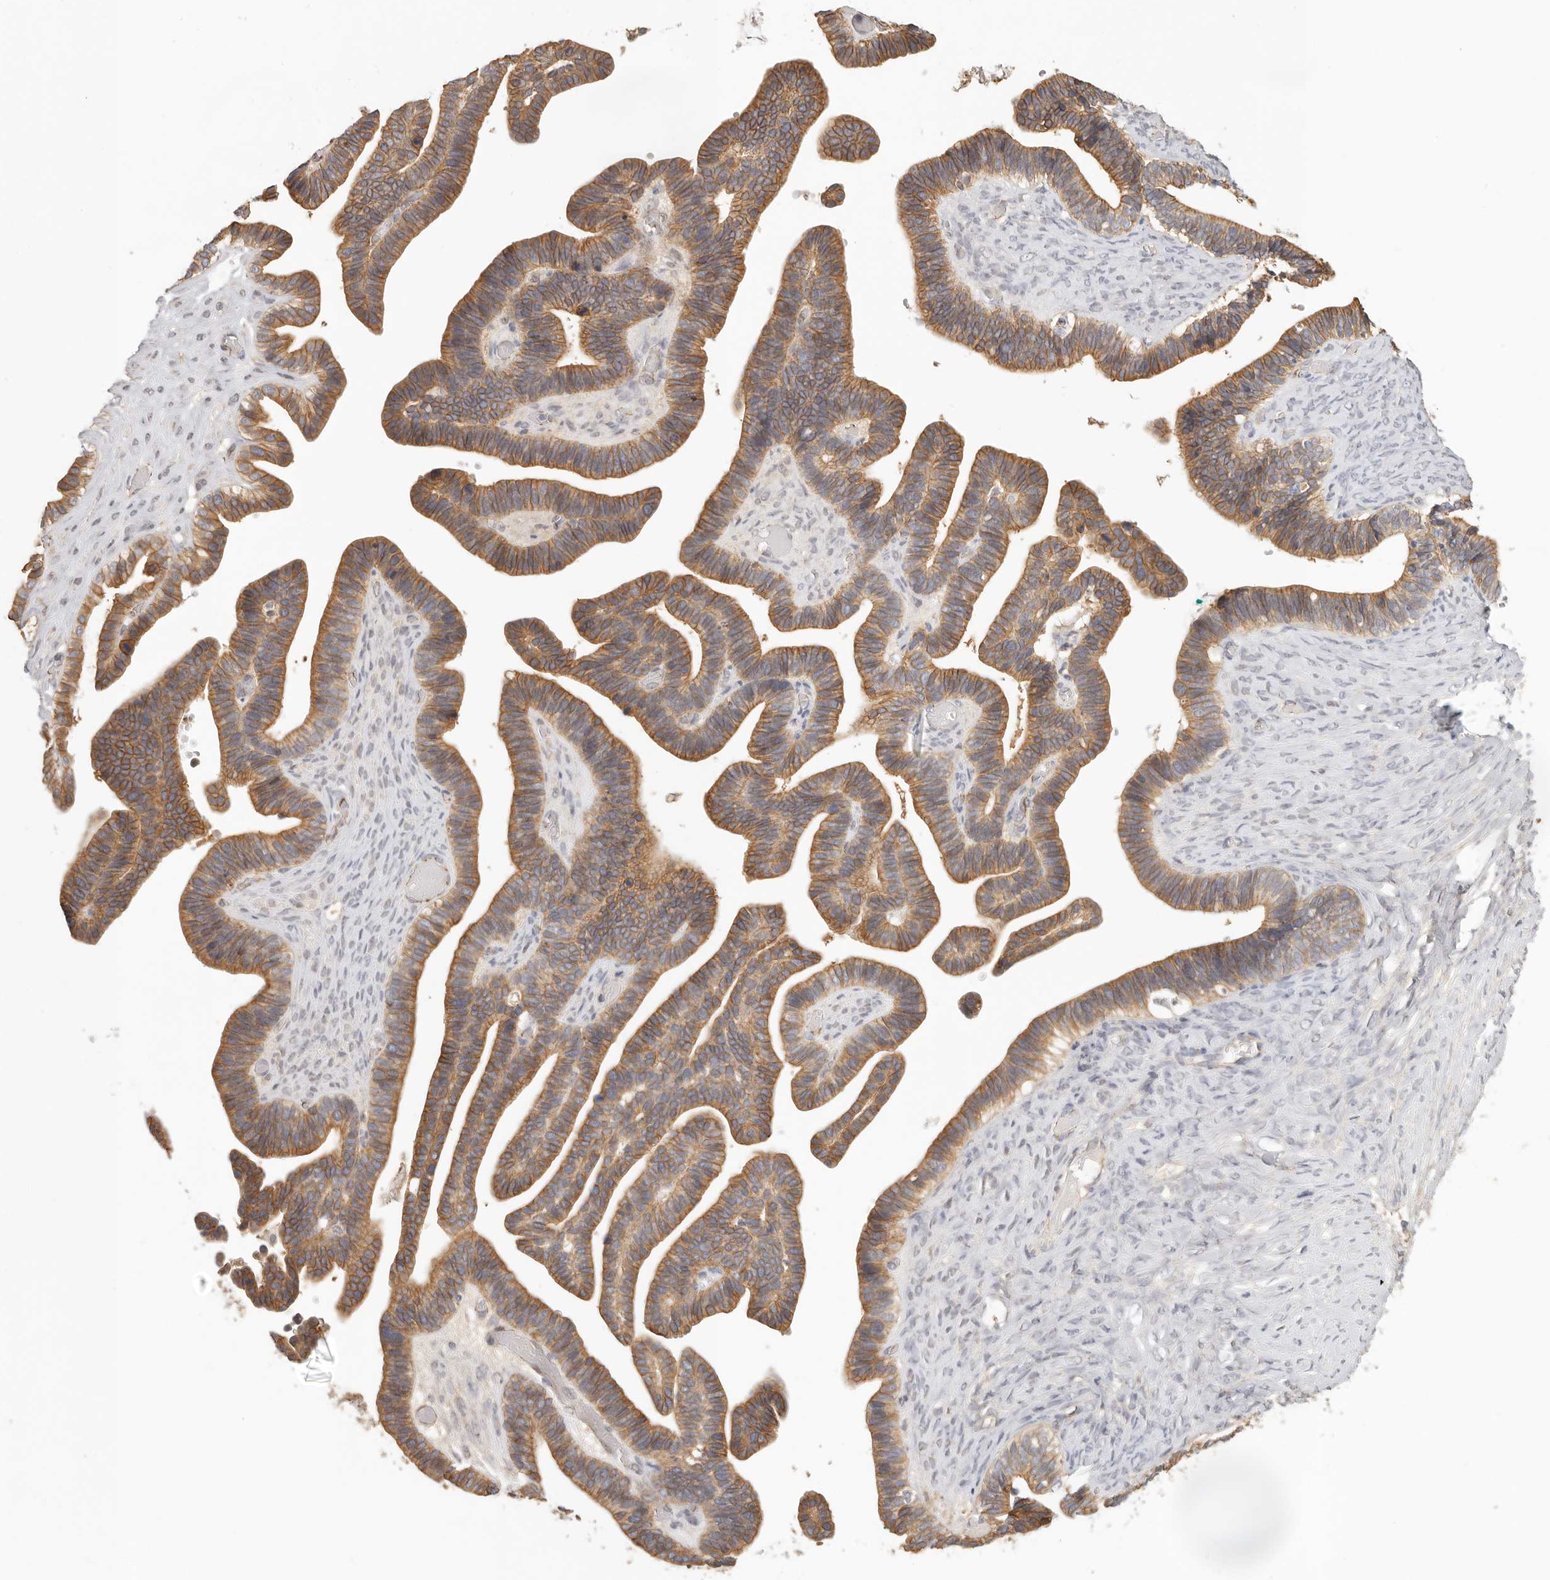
{"staining": {"intensity": "moderate", "quantity": ">75%", "location": "cytoplasmic/membranous"}, "tissue": "ovarian cancer", "cell_type": "Tumor cells", "image_type": "cancer", "snomed": [{"axis": "morphology", "description": "Cystadenocarcinoma, serous, NOS"}, {"axis": "topography", "description": "Ovary"}], "caption": "This histopathology image demonstrates ovarian serous cystadenocarcinoma stained with immunohistochemistry to label a protein in brown. The cytoplasmic/membranous of tumor cells show moderate positivity for the protein. Nuclei are counter-stained blue.", "gene": "ANXA9", "patient": {"sex": "female", "age": 56}}